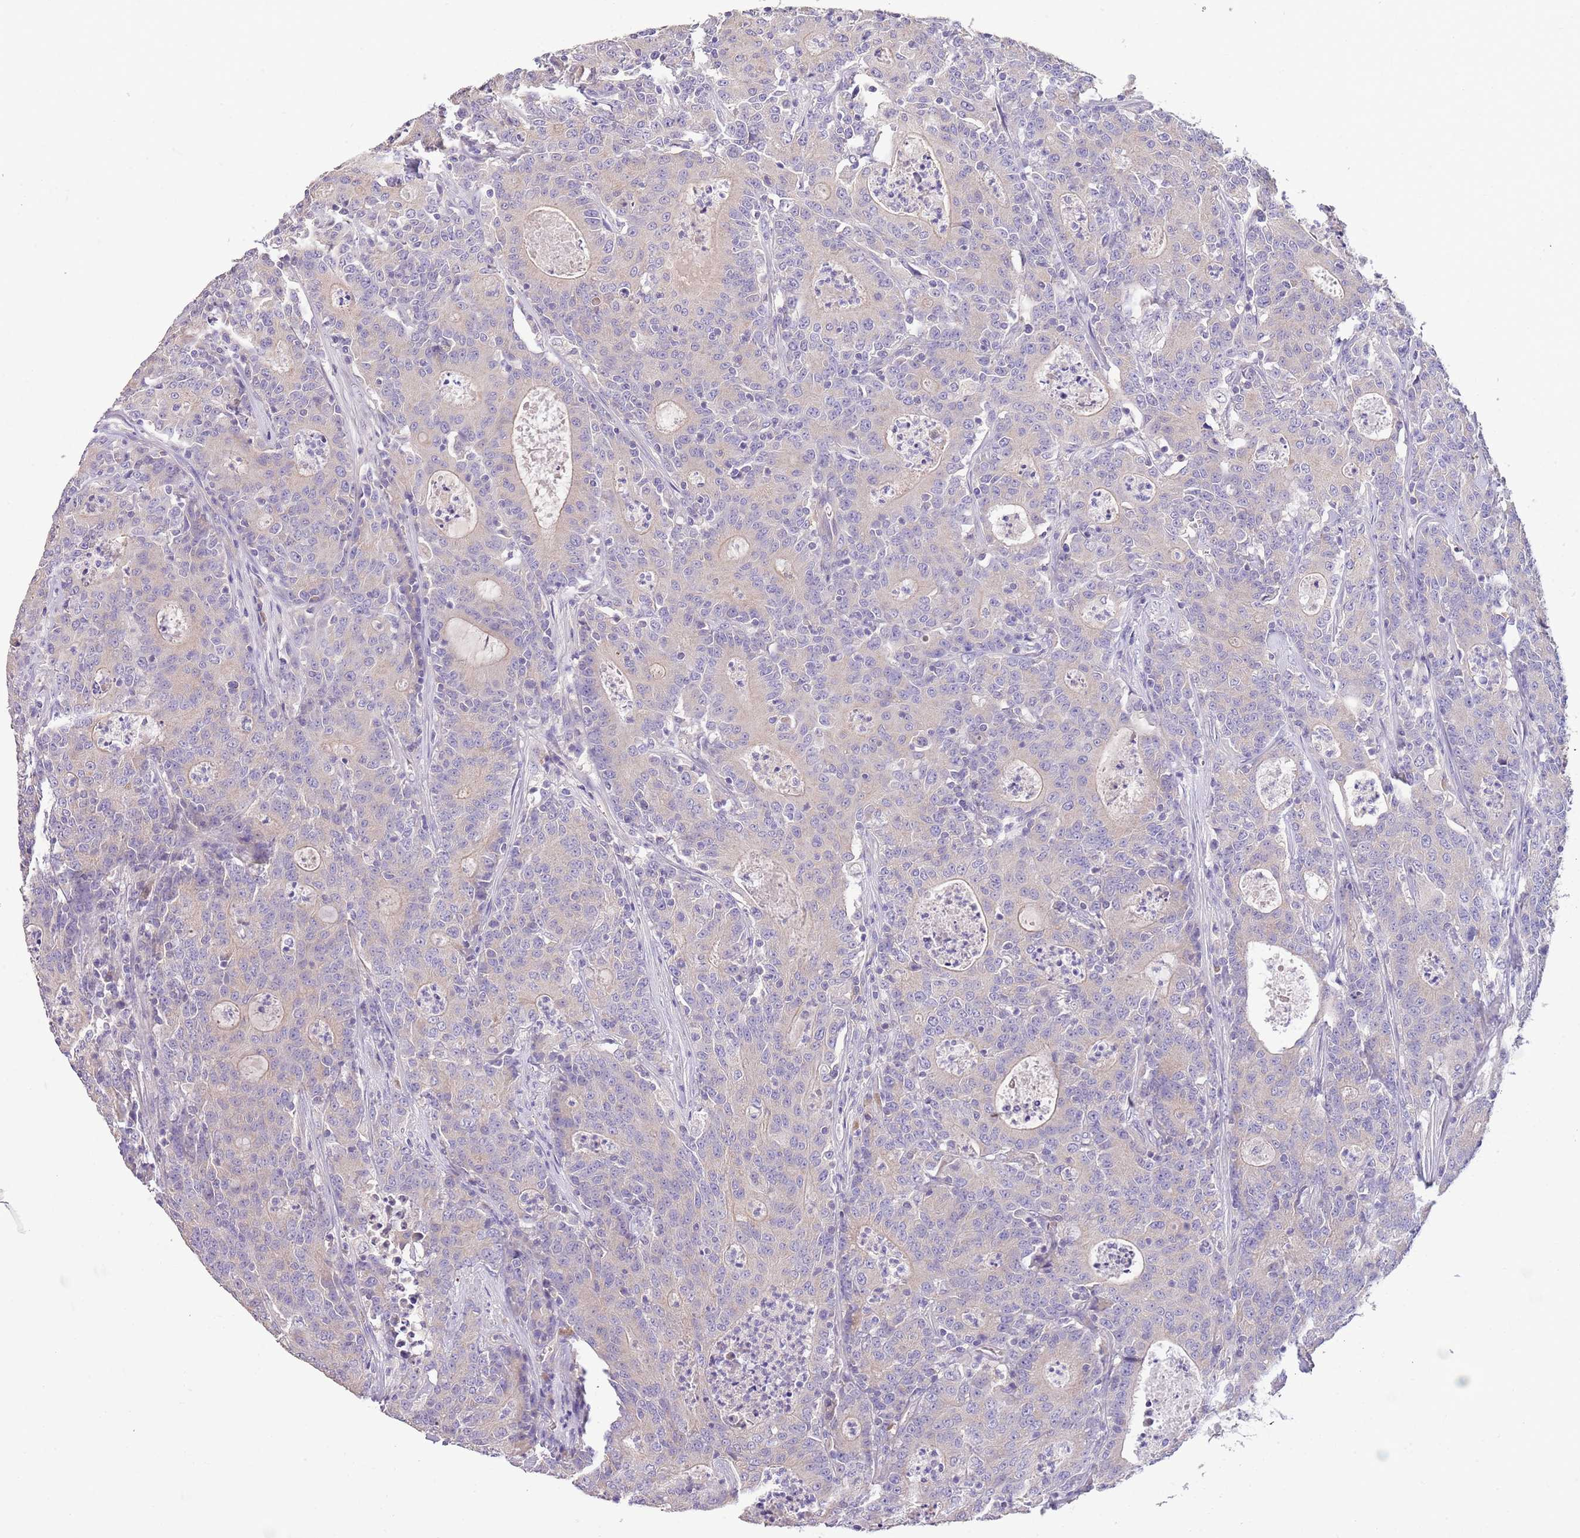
{"staining": {"intensity": "negative", "quantity": "none", "location": "none"}, "tissue": "colorectal cancer", "cell_type": "Tumor cells", "image_type": "cancer", "snomed": [{"axis": "morphology", "description": "Adenocarcinoma, NOS"}, {"axis": "topography", "description": "Colon"}], "caption": "Immunohistochemistry micrograph of colorectal adenocarcinoma stained for a protein (brown), which displays no expression in tumor cells. (Stains: DAB IHC with hematoxylin counter stain, Microscopy: brightfield microscopy at high magnification).", "gene": "ZNF658", "patient": {"sex": "male", "age": 83}}